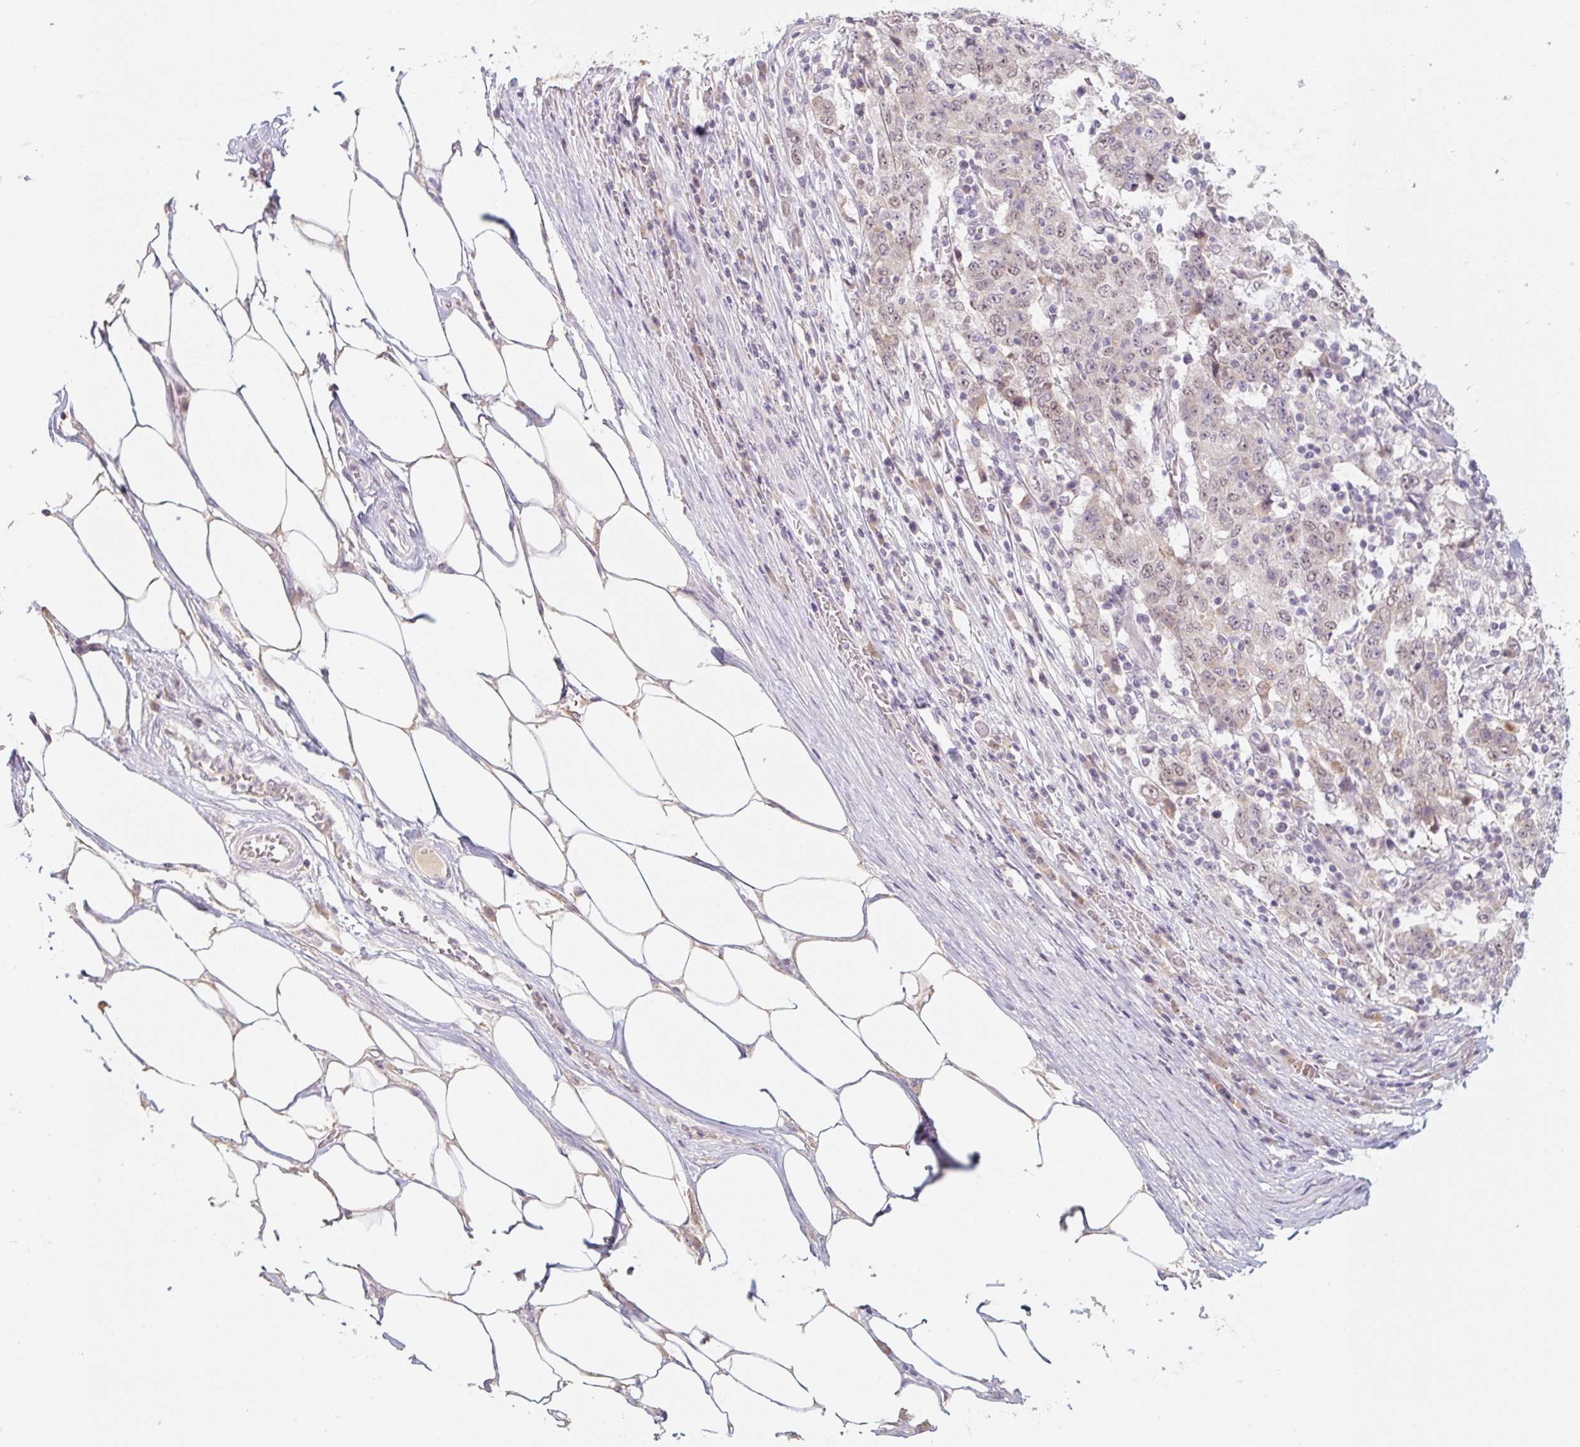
{"staining": {"intensity": "moderate", "quantity": "25%-75%", "location": "cytoplasmic/membranous"}, "tissue": "stomach cancer", "cell_type": "Tumor cells", "image_type": "cancer", "snomed": [{"axis": "morphology", "description": "Adenocarcinoma, NOS"}, {"axis": "topography", "description": "Stomach"}], "caption": "Brown immunohistochemical staining in stomach adenocarcinoma shows moderate cytoplasmic/membranous positivity in approximately 25%-75% of tumor cells.", "gene": "MIA2", "patient": {"sex": "male", "age": 59}}